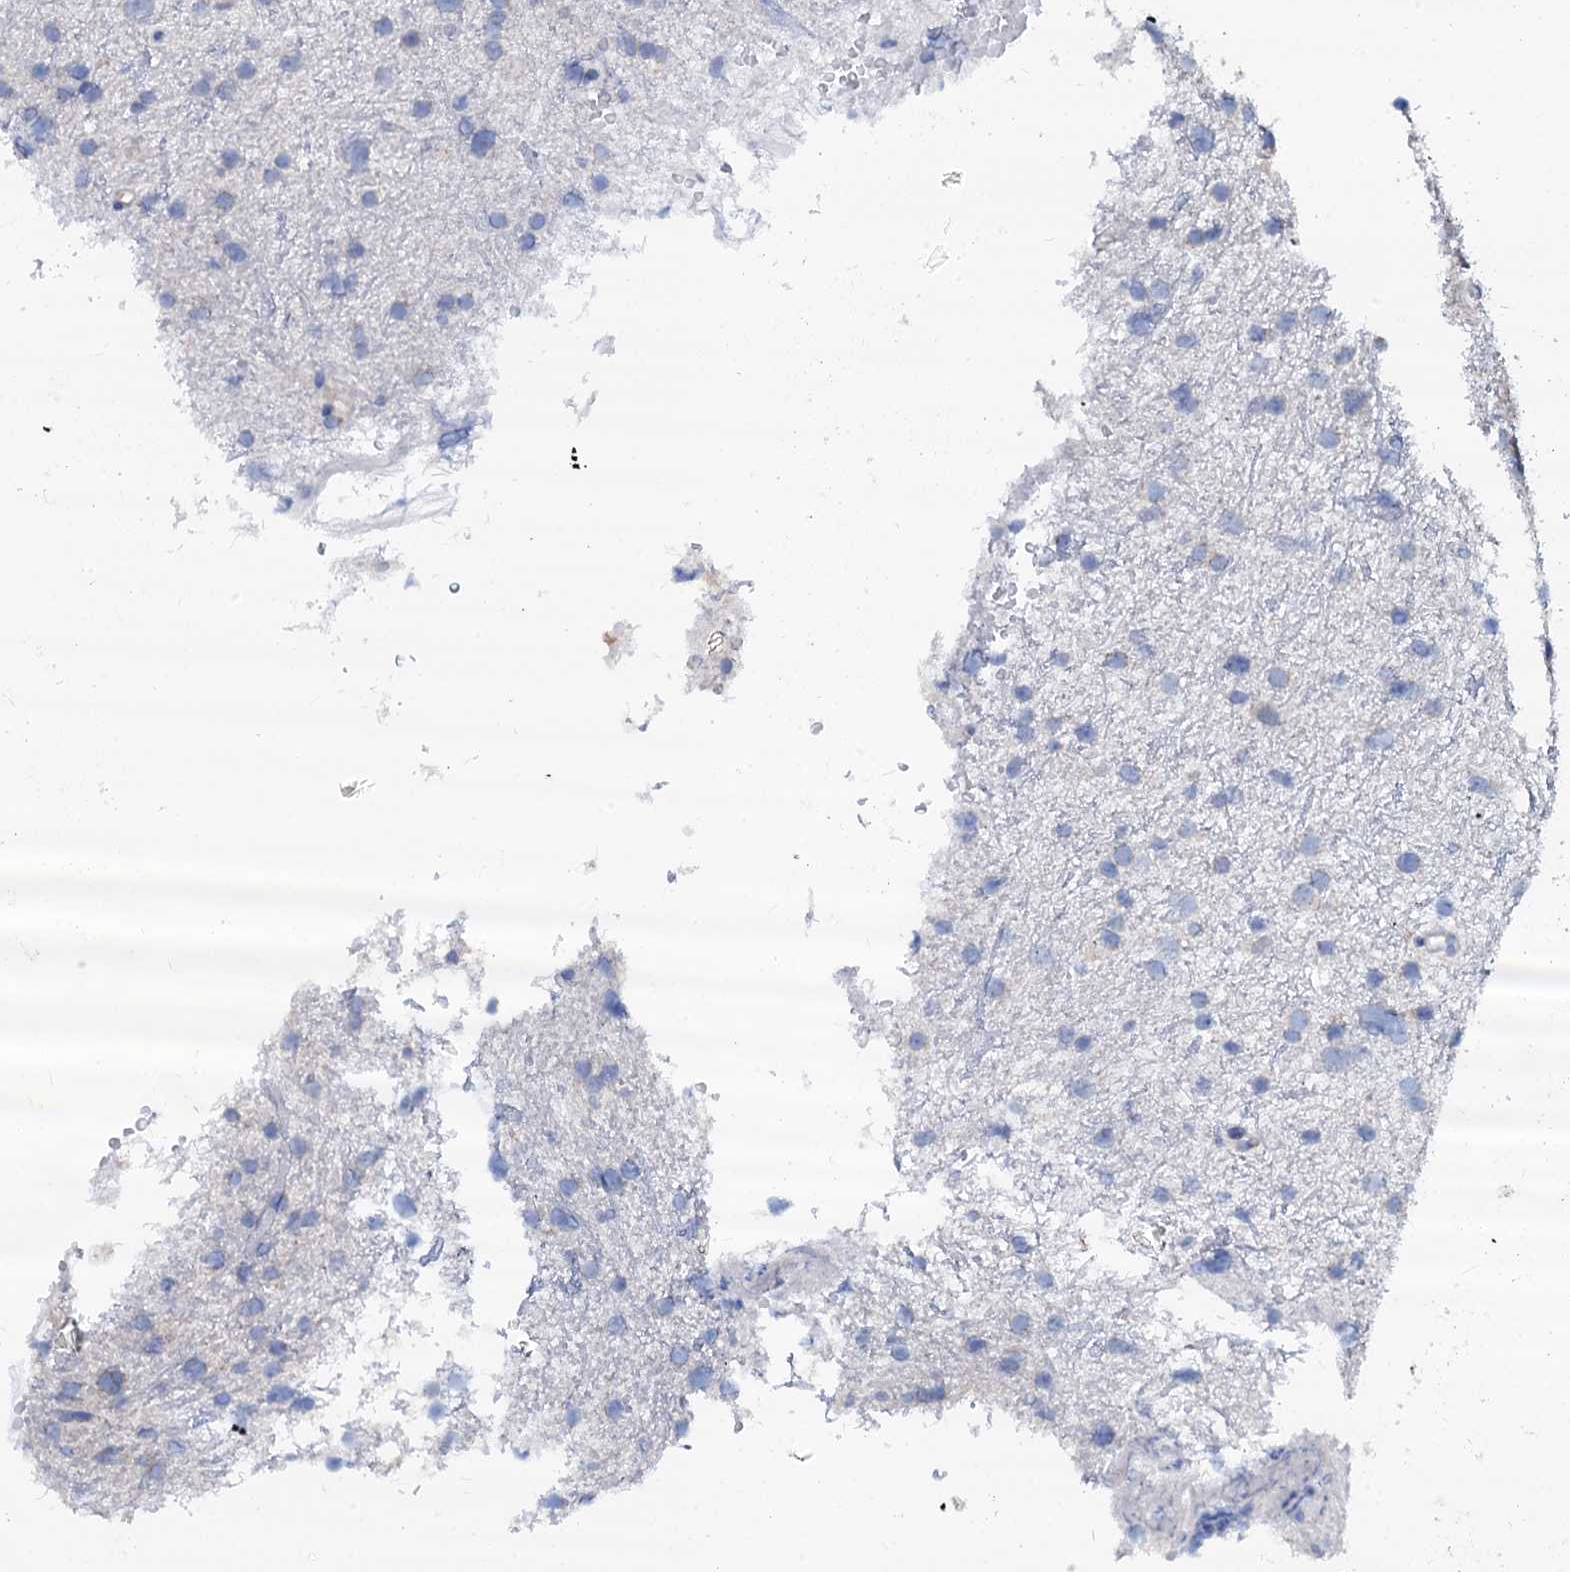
{"staining": {"intensity": "negative", "quantity": "none", "location": "none"}, "tissue": "glioma", "cell_type": "Tumor cells", "image_type": "cancer", "snomed": [{"axis": "morphology", "description": "Glioma, malignant, Low grade"}, {"axis": "topography", "description": "Cerebral cortex"}], "caption": "Human glioma stained for a protein using immunohistochemistry exhibits no staining in tumor cells.", "gene": "AKAP3", "patient": {"sex": "female", "age": 39}}